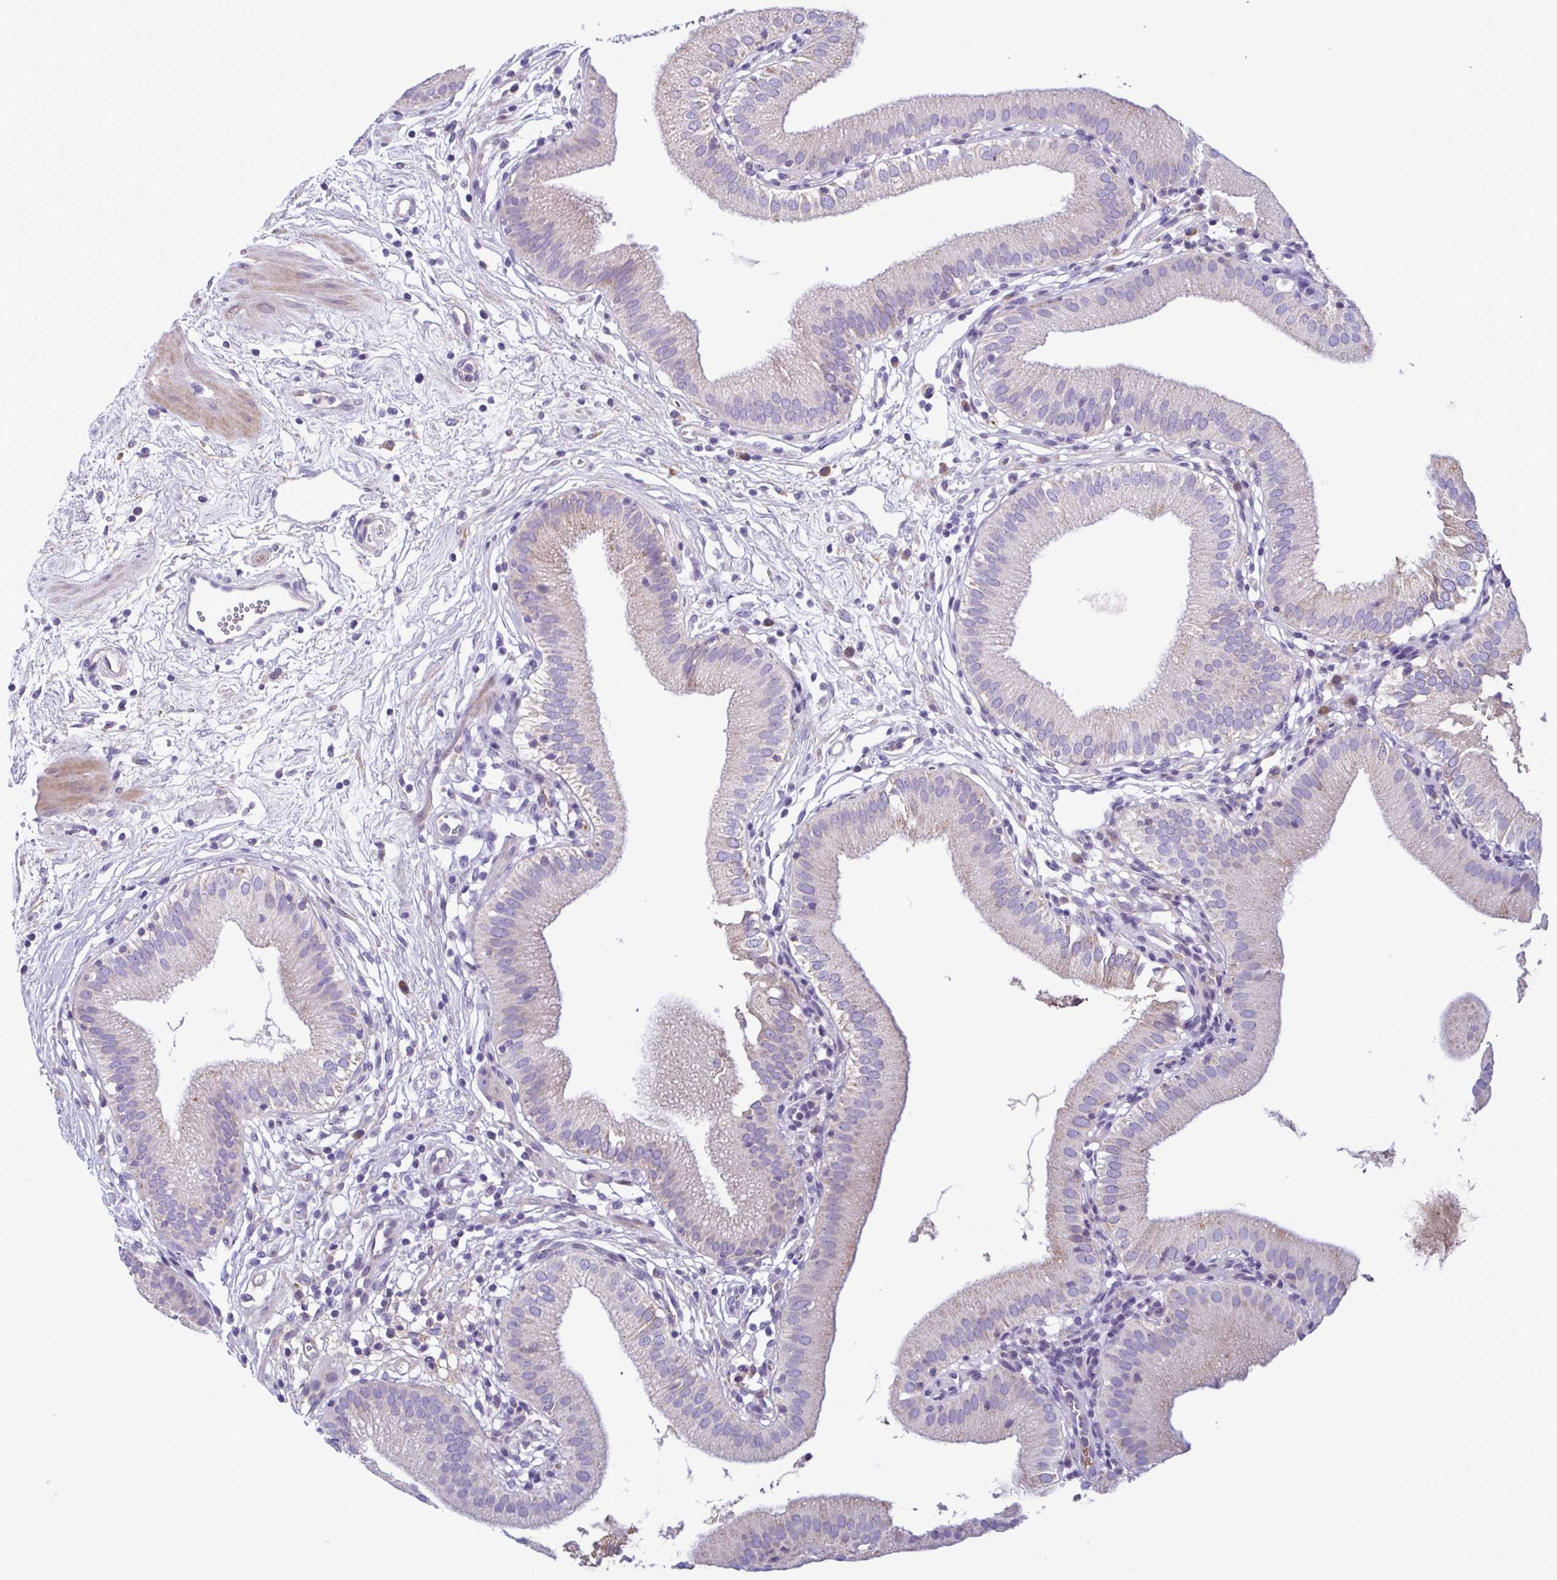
{"staining": {"intensity": "negative", "quantity": "none", "location": "none"}, "tissue": "gallbladder", "cell_type": "Glandular cells", "image_type": "normal", "snomed": [{"axis": "morphology", "description": "Normal tissue, NOS"}, {"axis": "topography", "description": "Gallbladder"}], "caption": "This is an immunohistochemistry (IHC) histopathology image of unremarkable human gallbladder. There is no staining in glandular cells.", "gene": "F13B", "patient": {"sex": "female", "age": 65}}